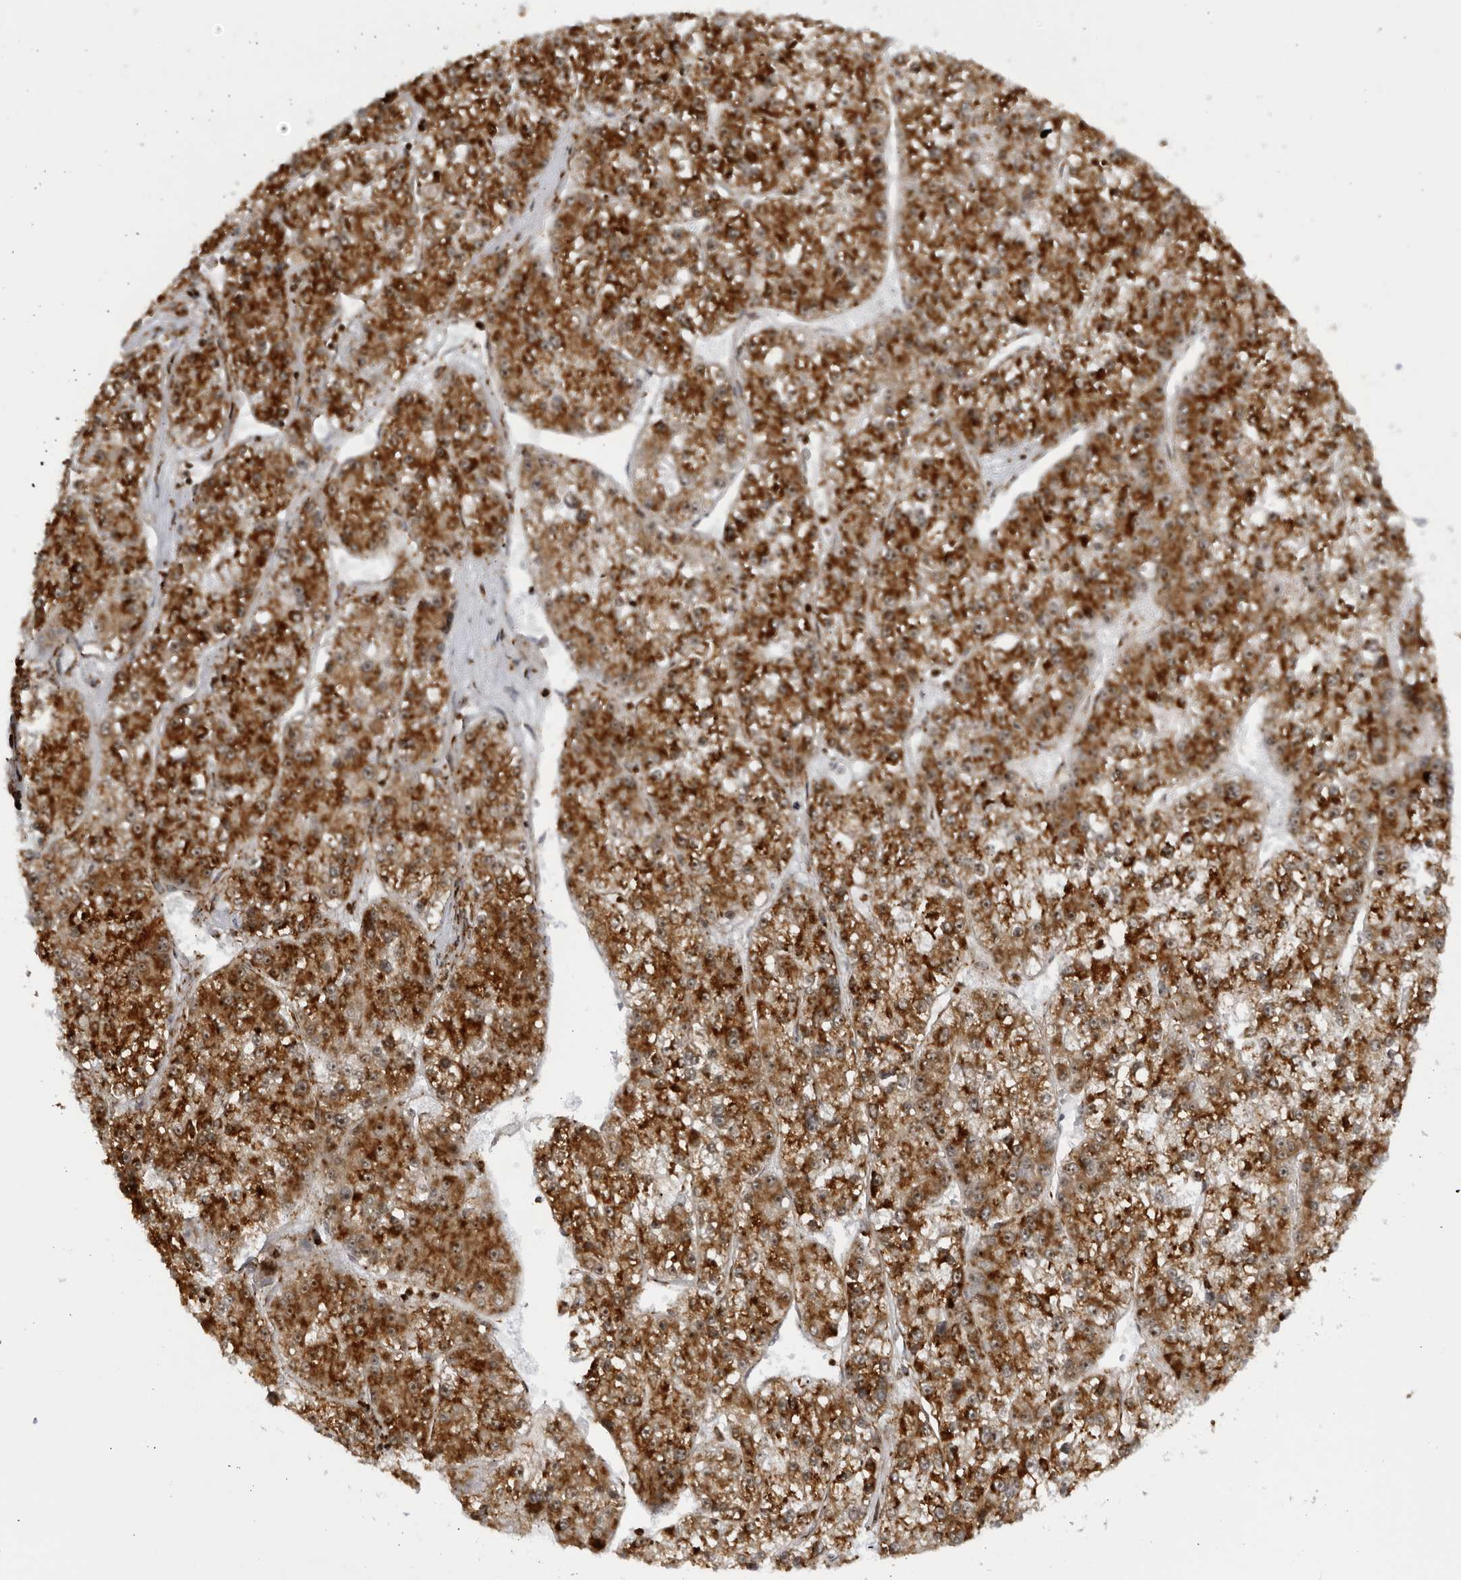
{"staining": {"intensity": "strong", "quantity": ">75%", "location": "cytoplasmic/membranous"}, "tissue": "liver cancer", "cell_type": "Tumor cells", "image_type": "cancer", "snomed": [{"axis": "morphology", "description": "Carcinoma, Hepatocellular, NOS"}, {"axis": "topography", "description": "Liver"}], "caption": "Immunohistochemistry staining of liver hepatocellular carcinoma, which reveals high levels of strong cytoplasmic/membranous staining in about >75% of tumor cells indicating strong cytoplasmic/membranous protein staining. The staining was performed using DAB (3,3'-diaminobenzidine) (brown) for protein detection and nuclei were counterstained in hematoxylin (blue).", "gene": "RBM34", "patient": {"sex": "female", "age": 73}}